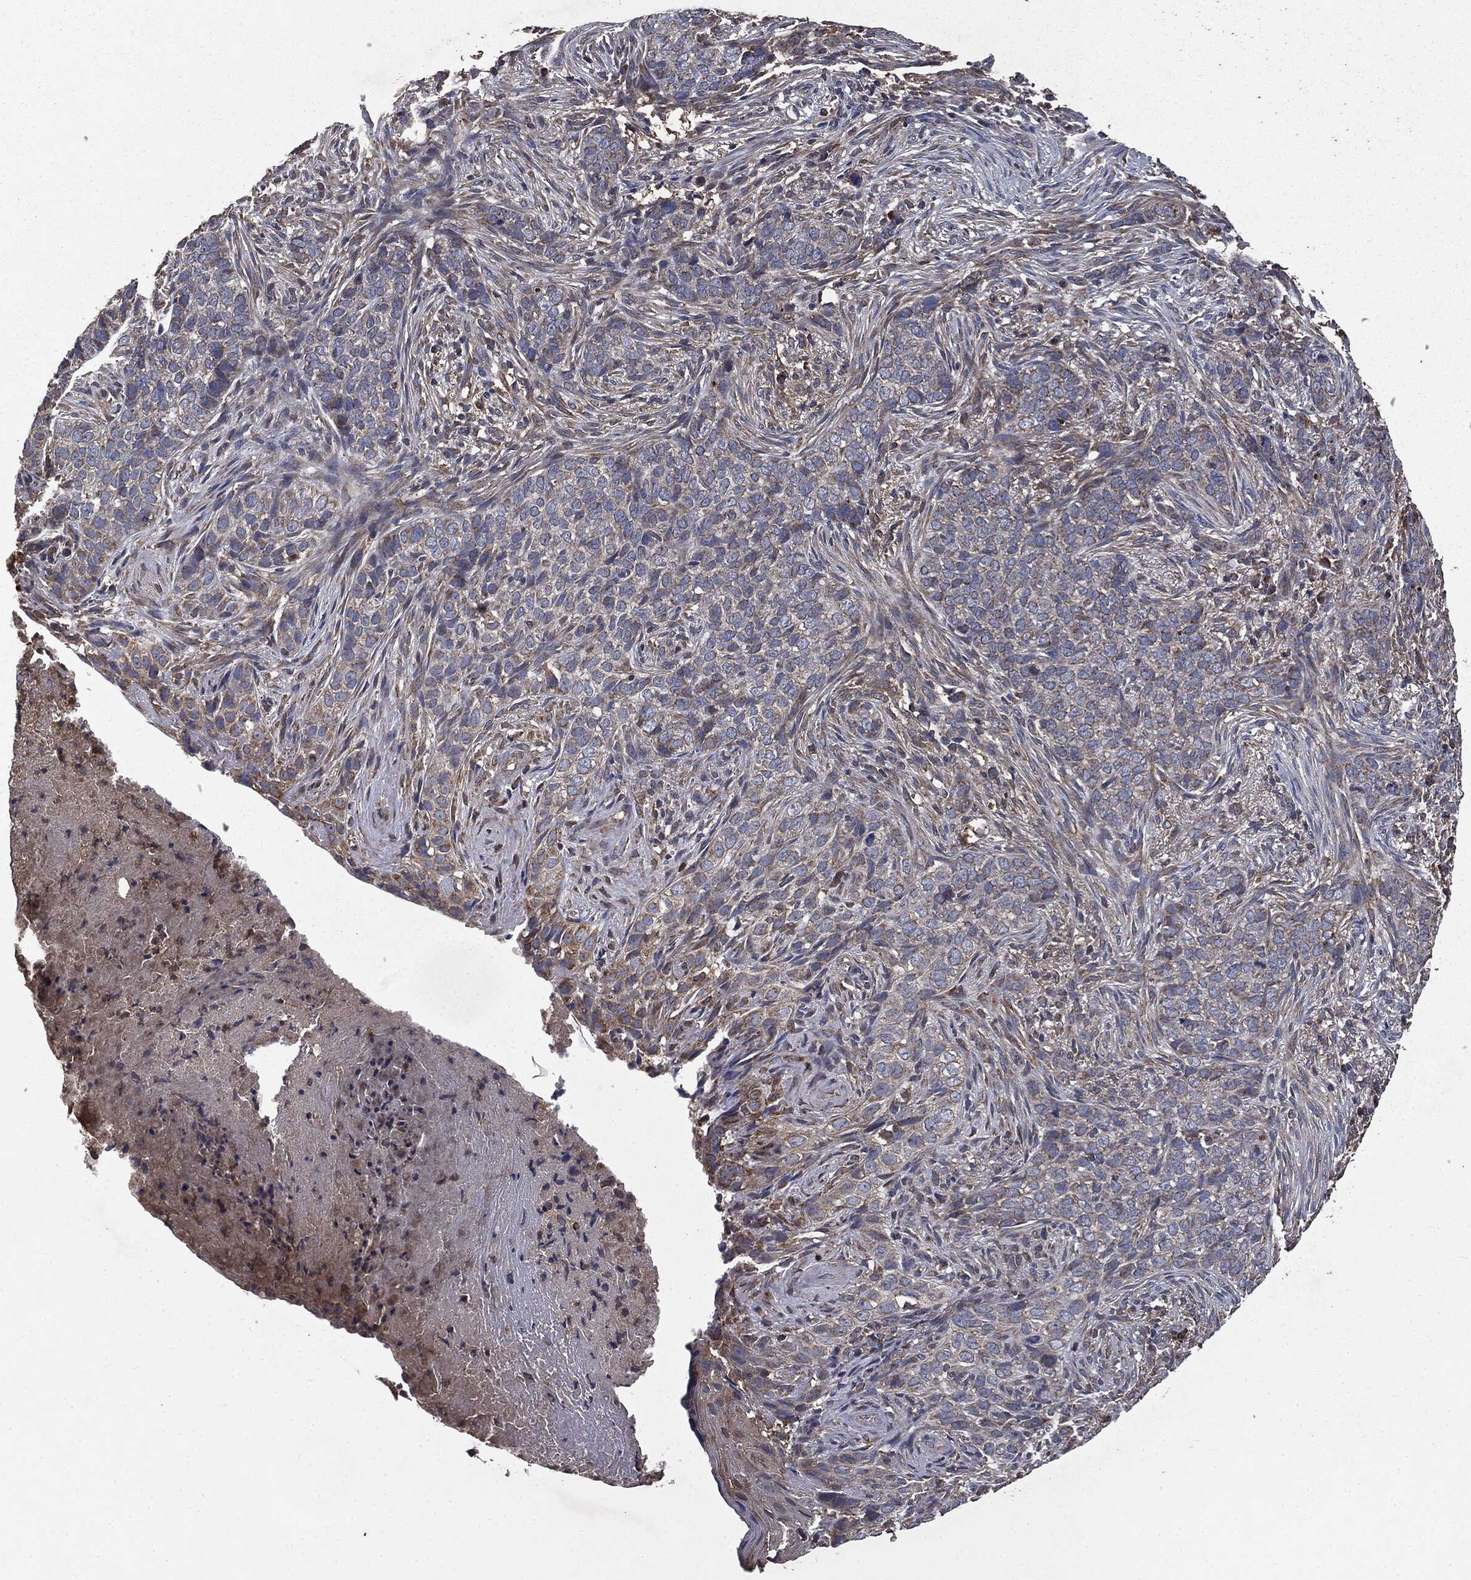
{"staining": {"intensity": "weak", "quantity": "<25%", "location": "cytoplasmic/membranous"}, "tissue": "skin cancer", "cell_type": "Tumor cells", "image_type": "cancer", "snomed": [{"axis": "morphology", "description": "Squamous cell carcinoma, NOS"}, {"axis": "topography", "description": "Skin"}], "caption": "Tumor cells are negative for protein expression in human skin cancer (squamous cell carcinoma).", "gene": "MAPK6", "patient": {"sex": "male", "age": 88}}